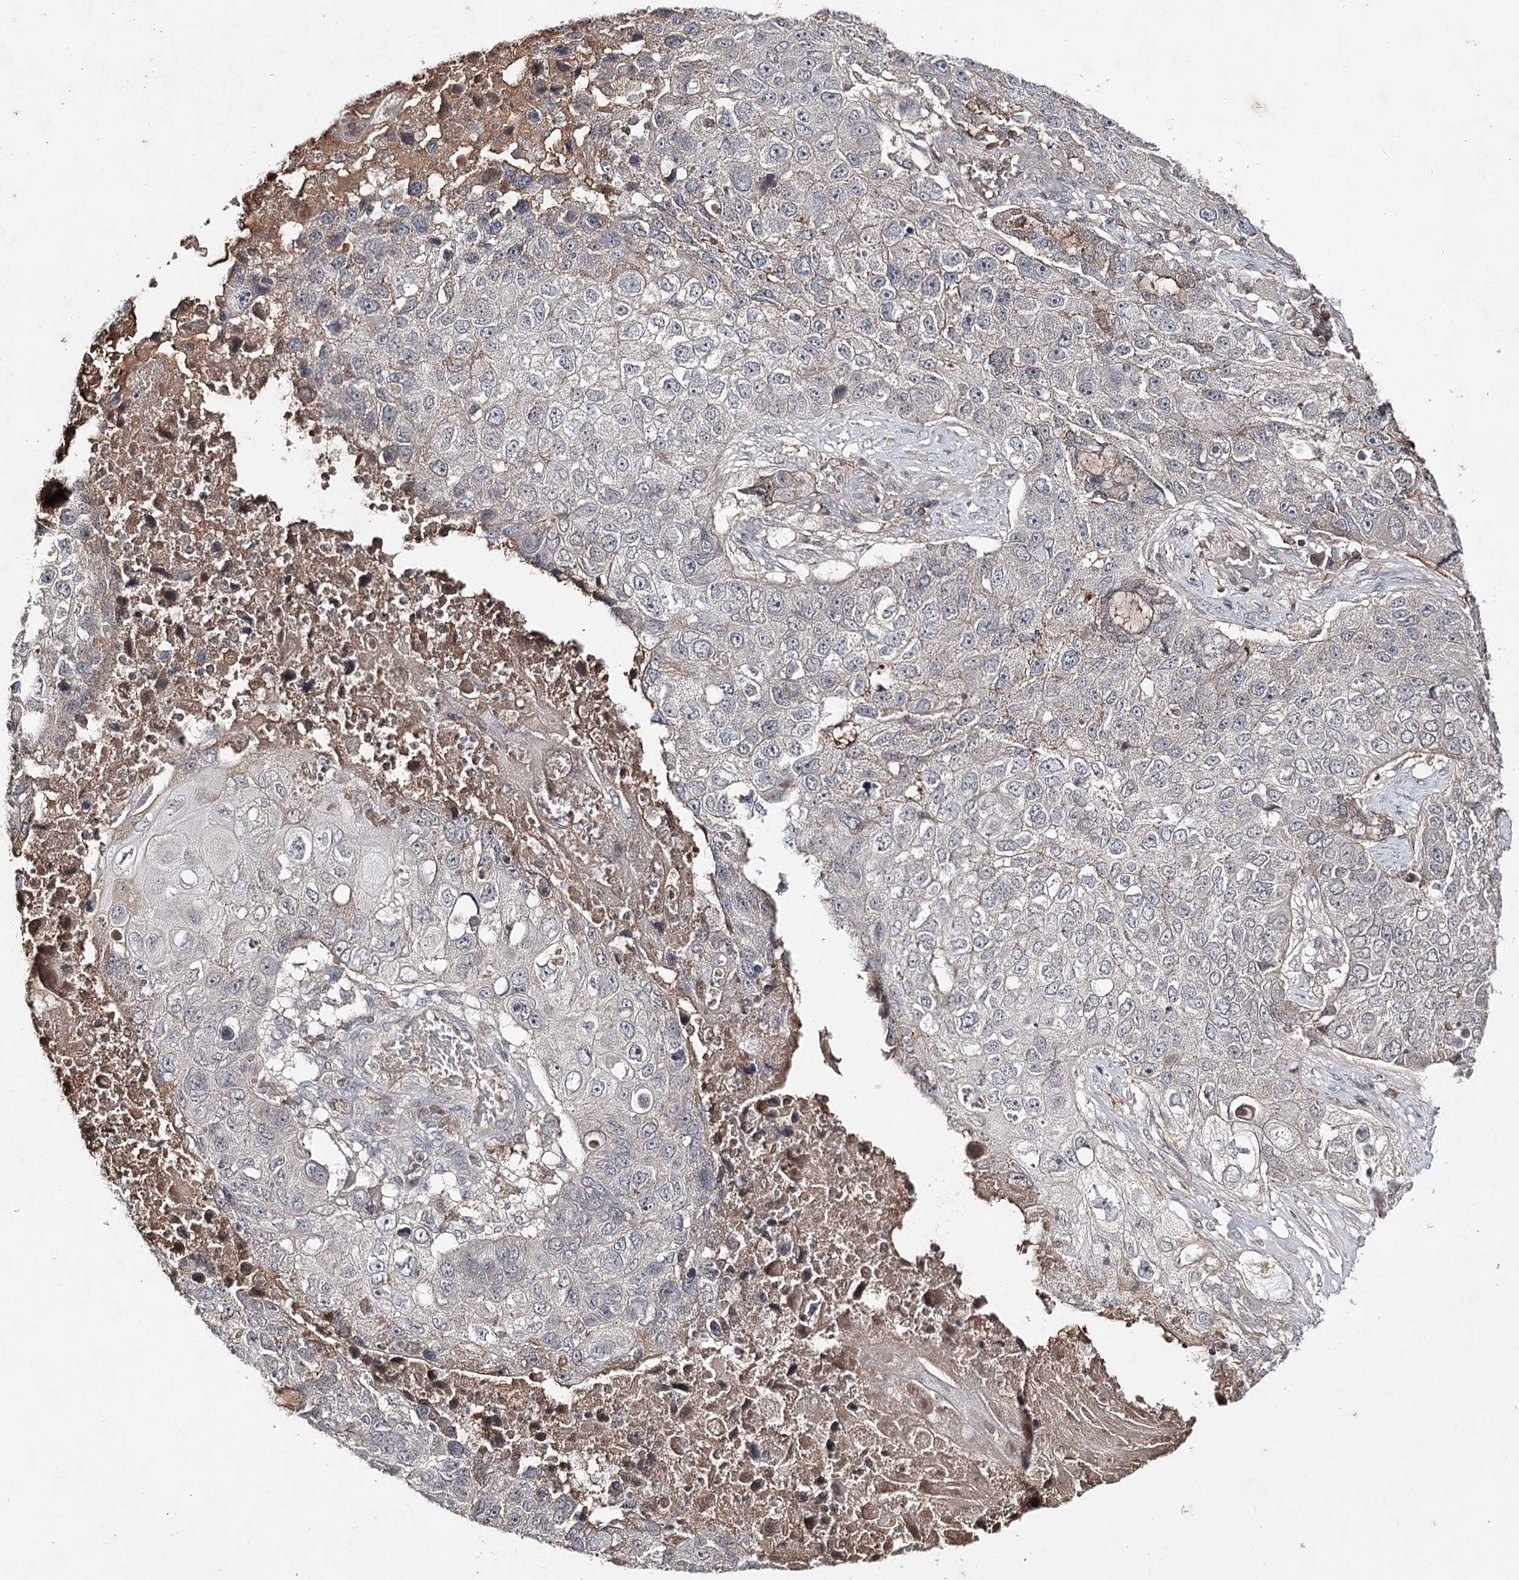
{"staining": {"intensity": "negative", "quantity": "none", "location": "none"}, "tissue": "lung cancer", "cell_type": "Tumor cells", "image_type": "cancer", "snomed": [{"axis": "morphology", "description": "Squamous cell carcinoma, NOS"}, {"axis": "topography", "description": "Lung"}], "caption": "Immunohistochemical staining of lung cancer (squamous cell carcinoma) displays no significant staining in tumor cells.", "gene": "SYNGR3", "patient": {"sex": "male", "age": 61}}